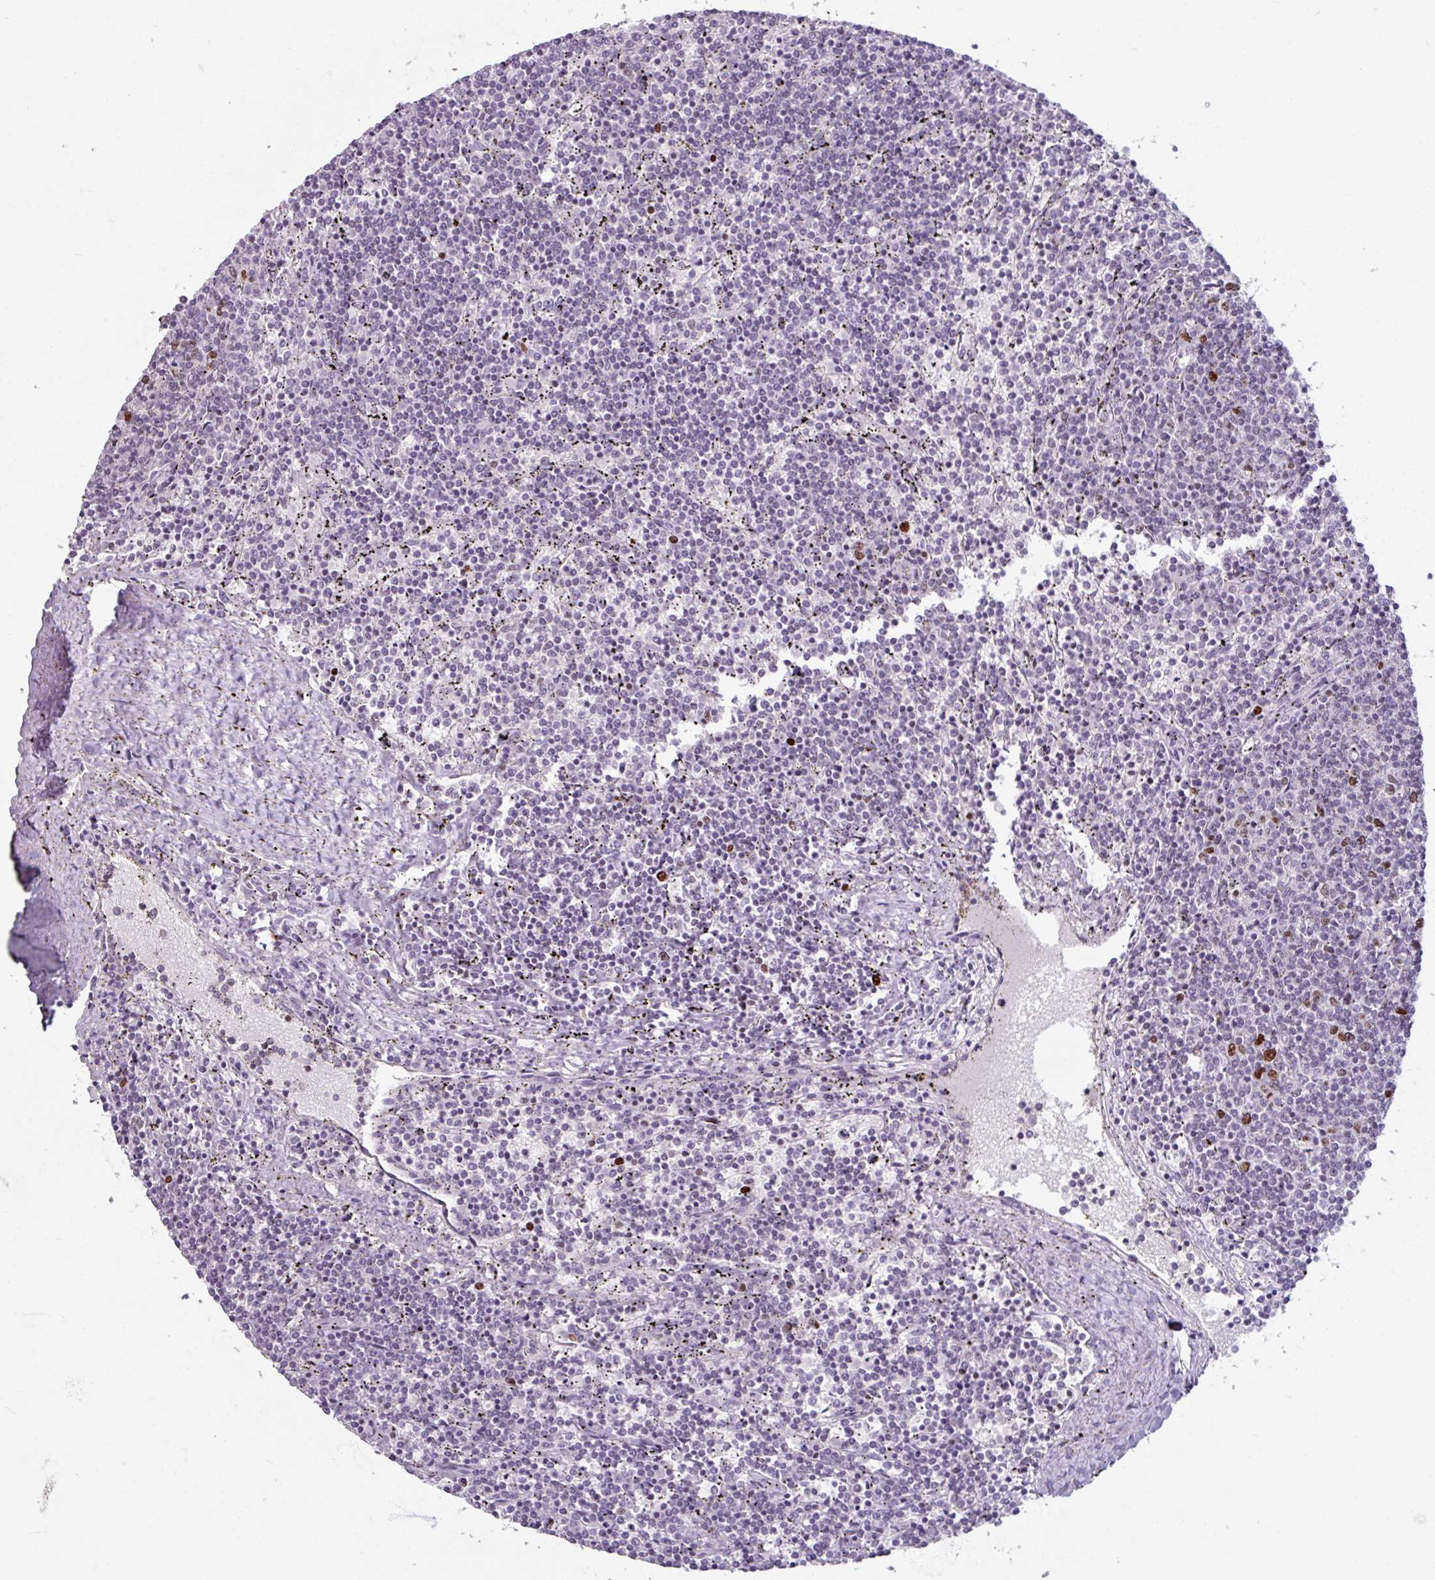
{"staining": {"intensity": "negative", "quantity": "none", "location": "none"}, "tissue": "lymphoma", "cell_type": "Tumor cells", "image_type": "cancer", "snomed": [{"axis": "morphology", "description": "Malignant lymphoma, non-Hodgkin's type, Low grade"}, {"axis": "topography", "description": "Spleen"}], "caption": "The micrograph displays no staining of tumor cells in low-grade malignant lymphoma, non-Hodgkin's type.", "gene": "ATAD2", "patient": {"sex": "female", "age": 50}}